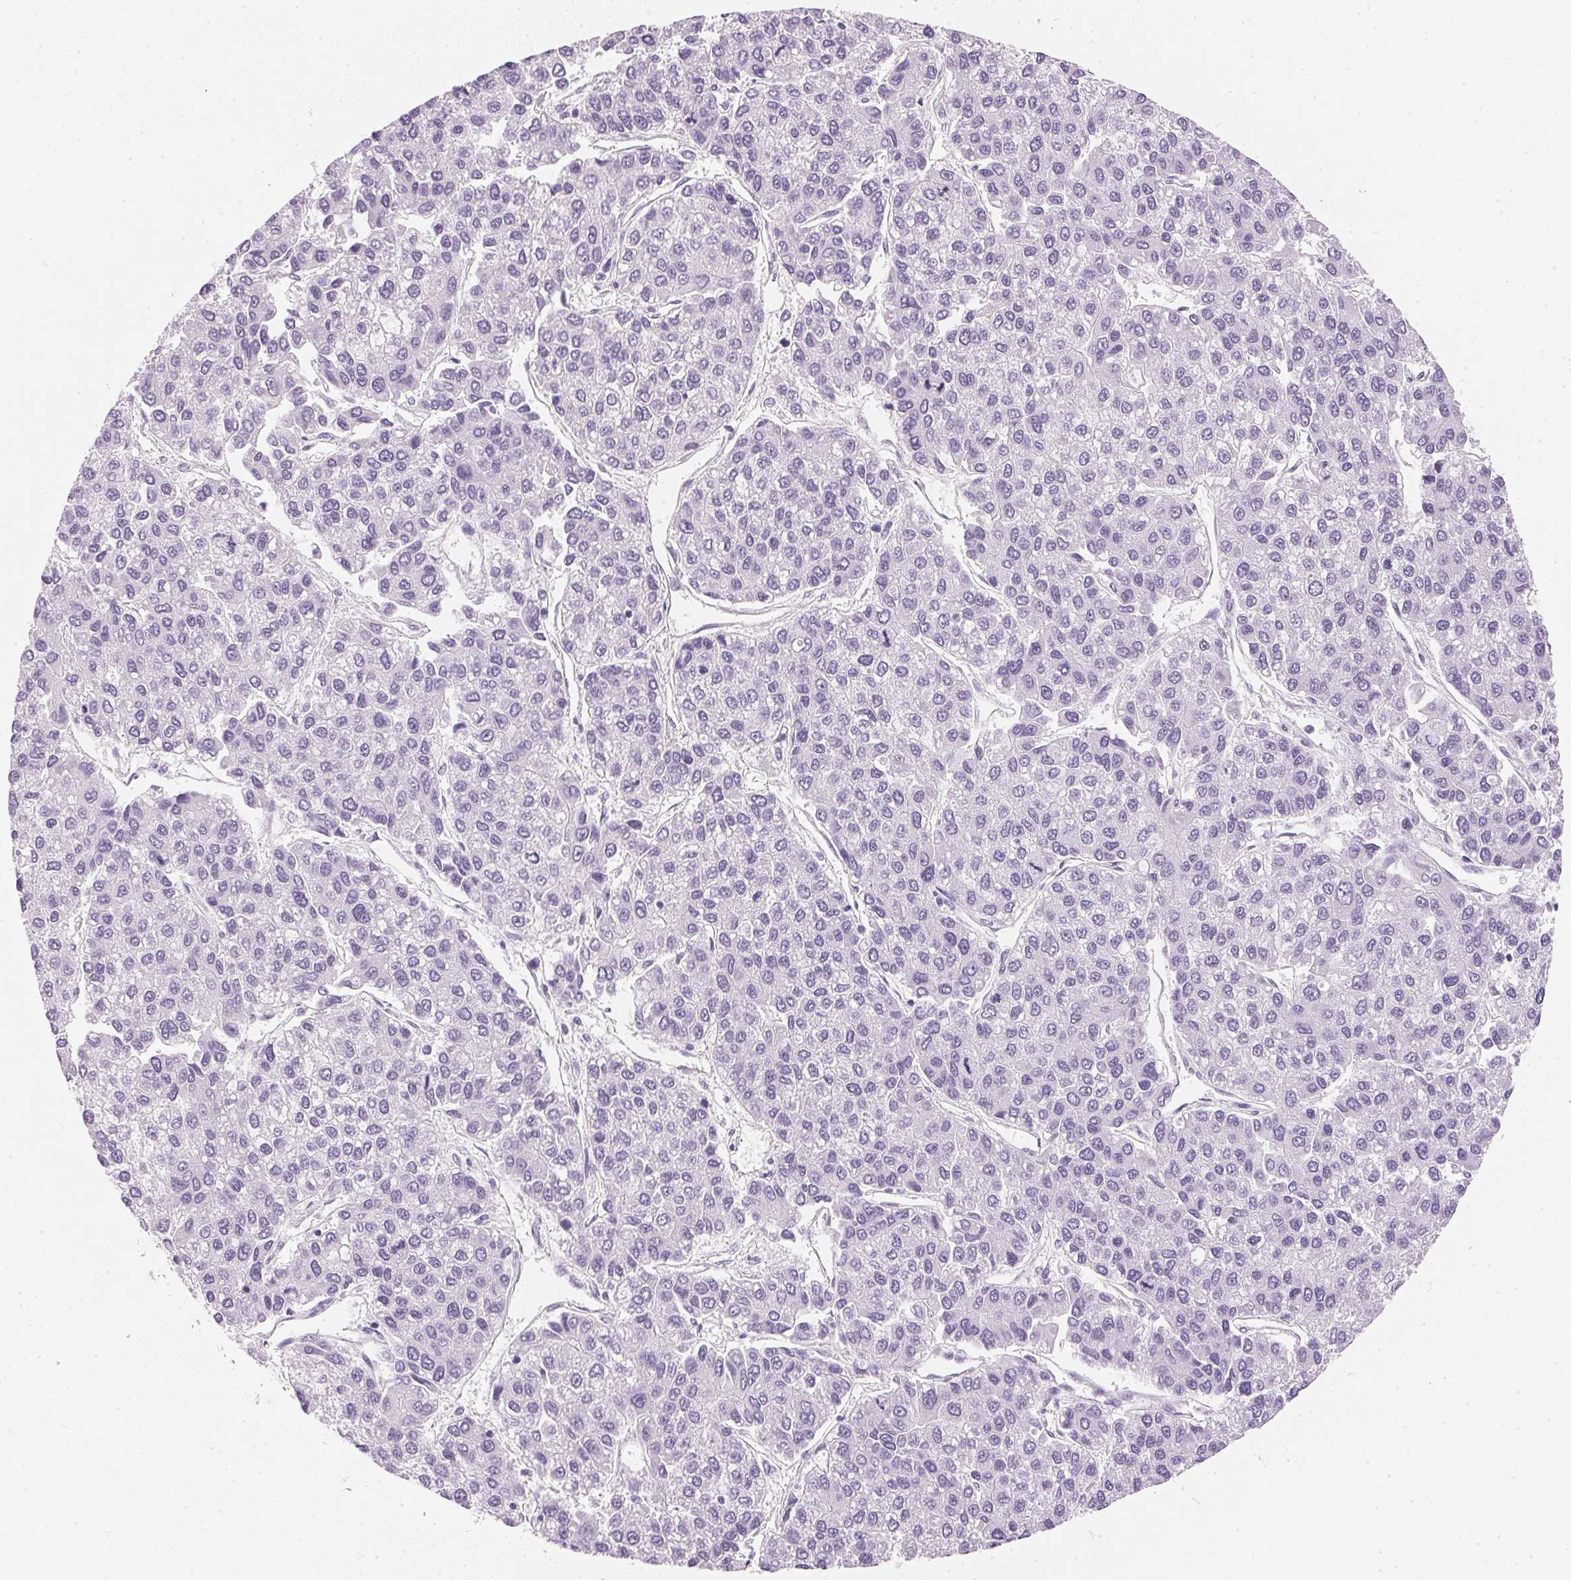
{"staining": {"intensity": "negative", "quantity": "none", "location": "none"}, "tissue": "liver cancer", "cell_type": "Tumor cells", "image_type": "cancer", "snomed": [{"axis": "morphology", "description": "Carcinoma, Hepatocellular, NOS"}, {"axis": "topography", "description": "Liver"}], "caption": "Tumor cells show no significant positivity in hepatocellular carcinoma (liver).", "gene": "IGFBP1", "patient": {"sex": "female", "age": 66}}